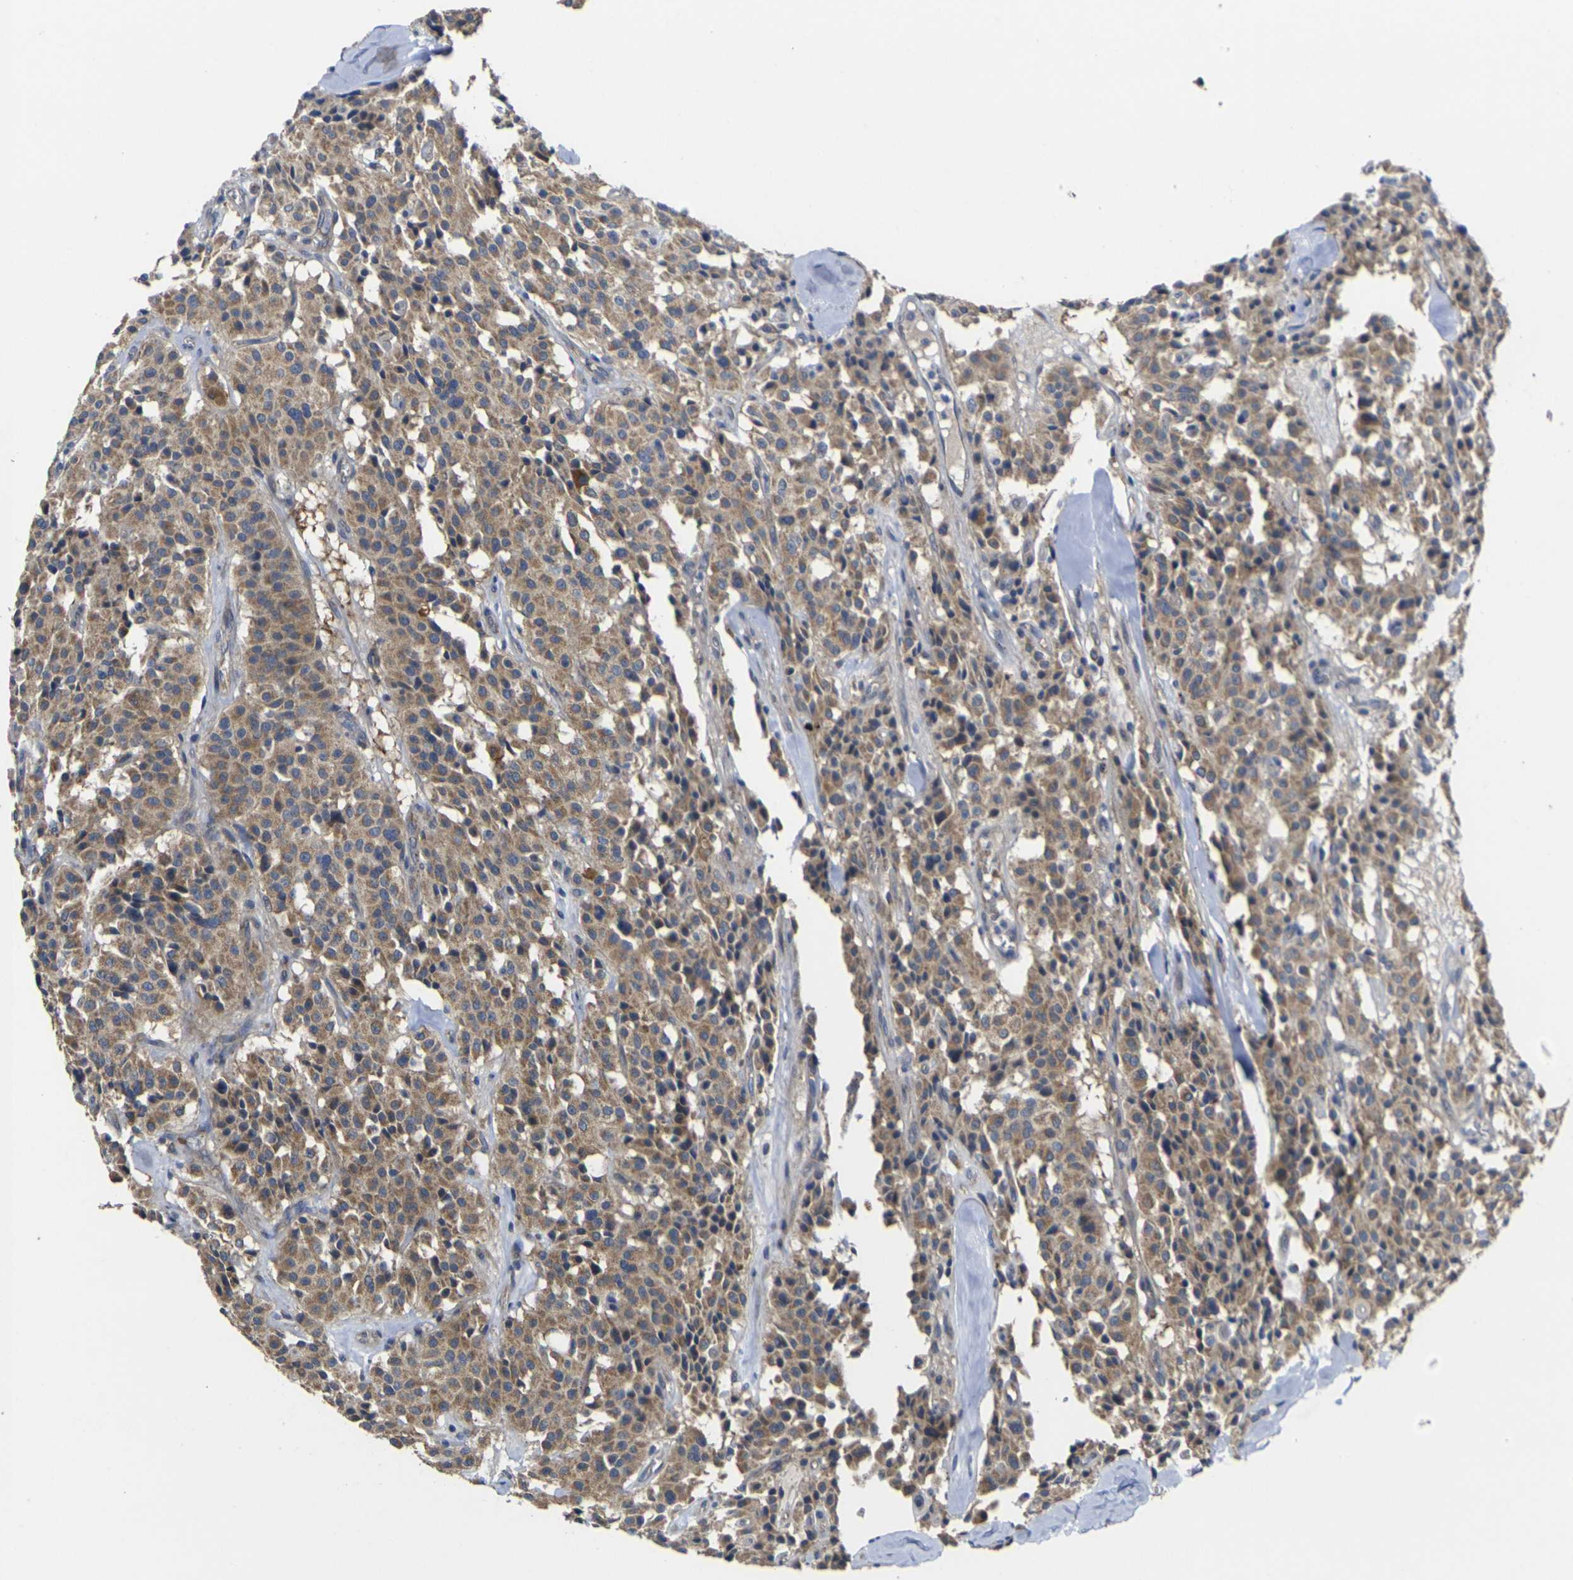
{"staining": {"intensity": "moderate", "quantity": ">75%", "location": "cytoplasmic/membranous"}, "tissue": "carcinoid", "cell_type": "Tumor cells", "image_type": "cancer", "snomed": [{"axis": "morphology", "description": "Carcinoid, malignant, NOS"}, {"axis": "topography", "description": "Lung"}], "caption": "Immunohistochemical staining of human carcinoid demonstrates moderate cytoplasmic/membranous protein staining in approximately >75% of tumor cells.", "gene": "GNA12", "patient": {"sex": "male", "age": 30}}